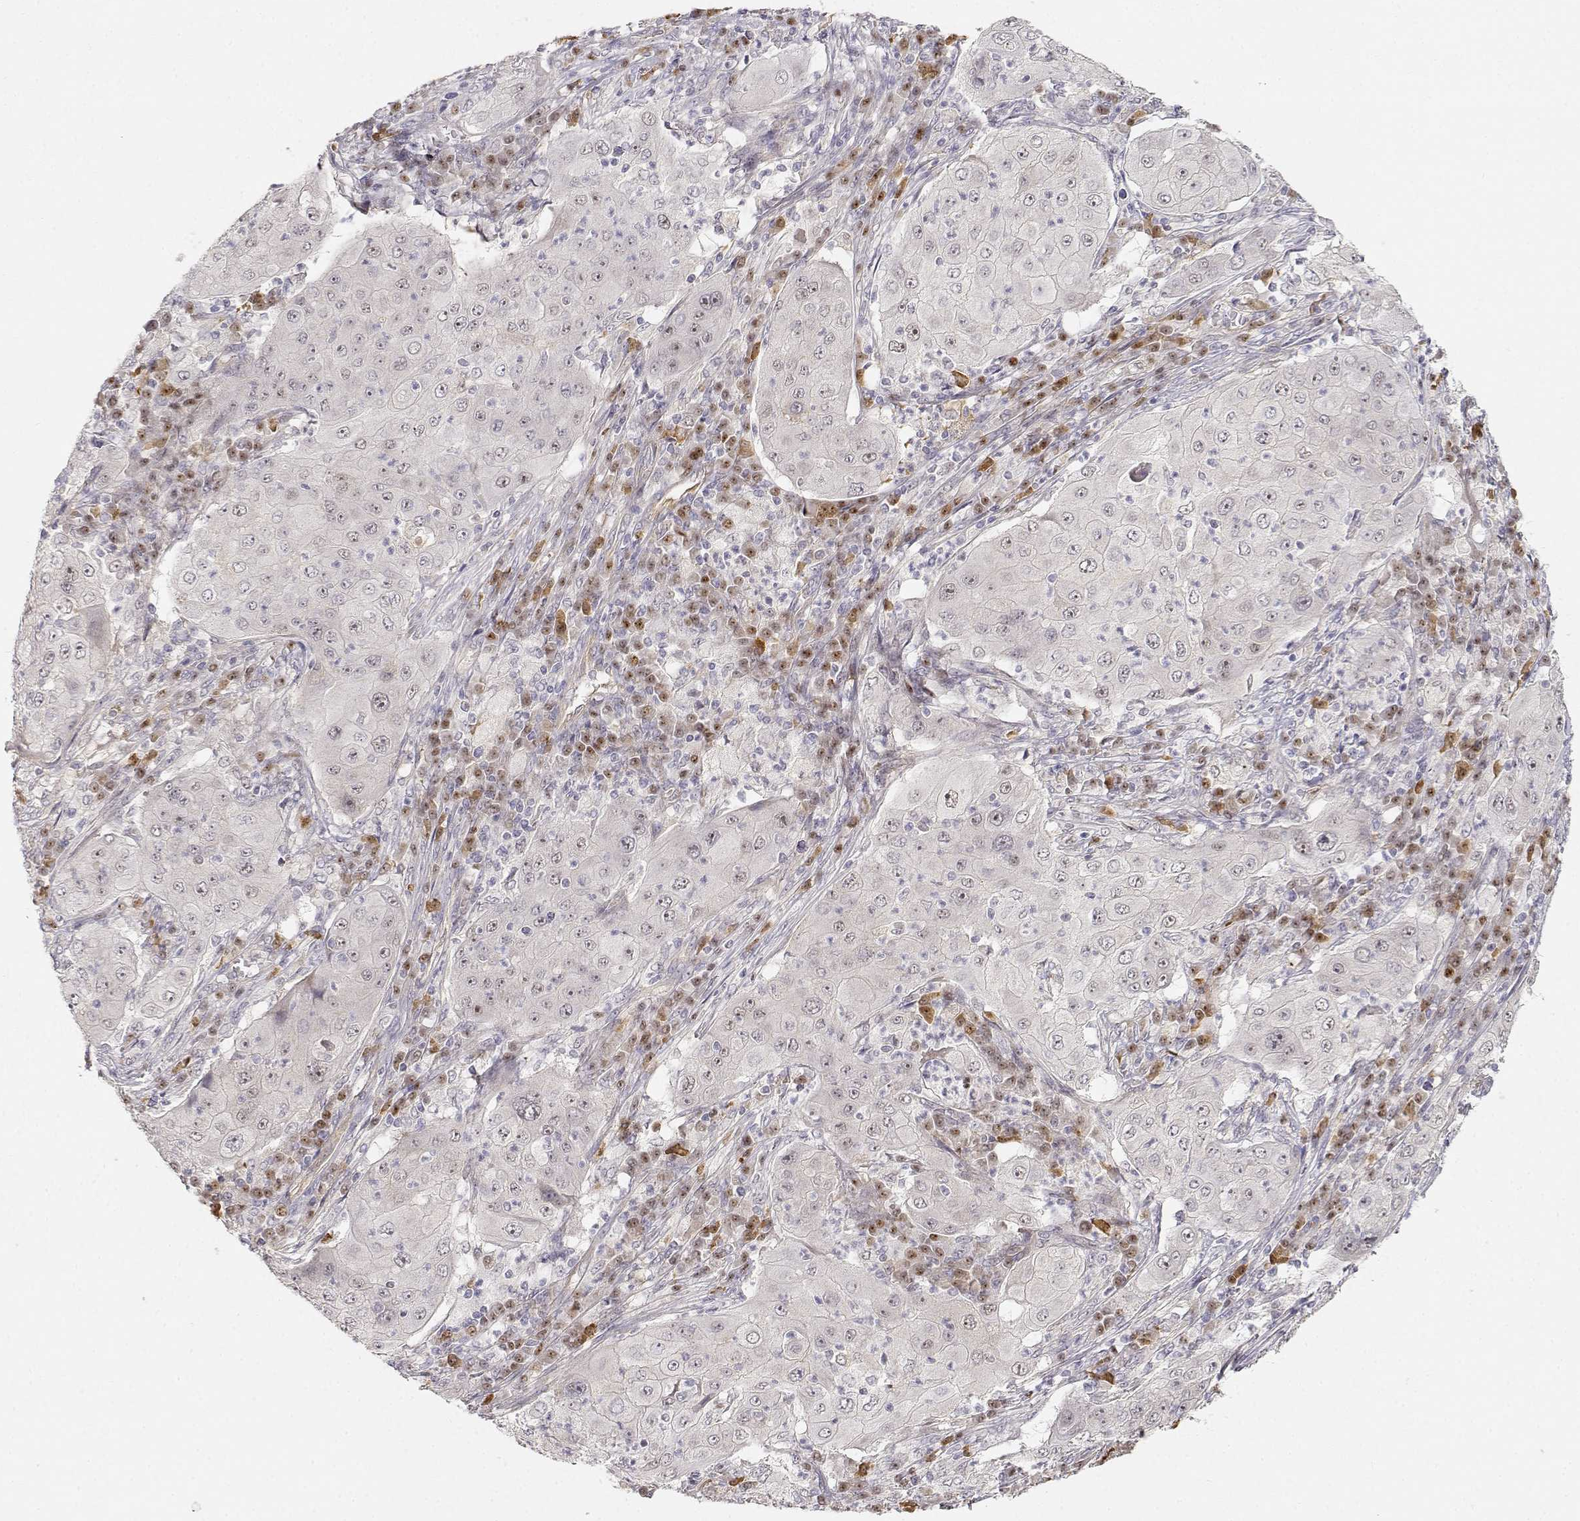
{"staining": {"intensity": "negative", "quantity": "none", "location": "none"}, "tissue": "lung cancer", "cell_type": "Tumor cells", "image_type": "cancer", "snomed": [{"axis": "morphology", "description": "Squamous cell carcinoma, NOS"}, {"axis": "topography", "description": "Lung"}], "caption": "This is an IHC histopathology image of human lung squamous cell carcinoma. There is no expression in tumor cells.", "gene": "EAF2", "patient": {"sex": "female", "age": 59}}